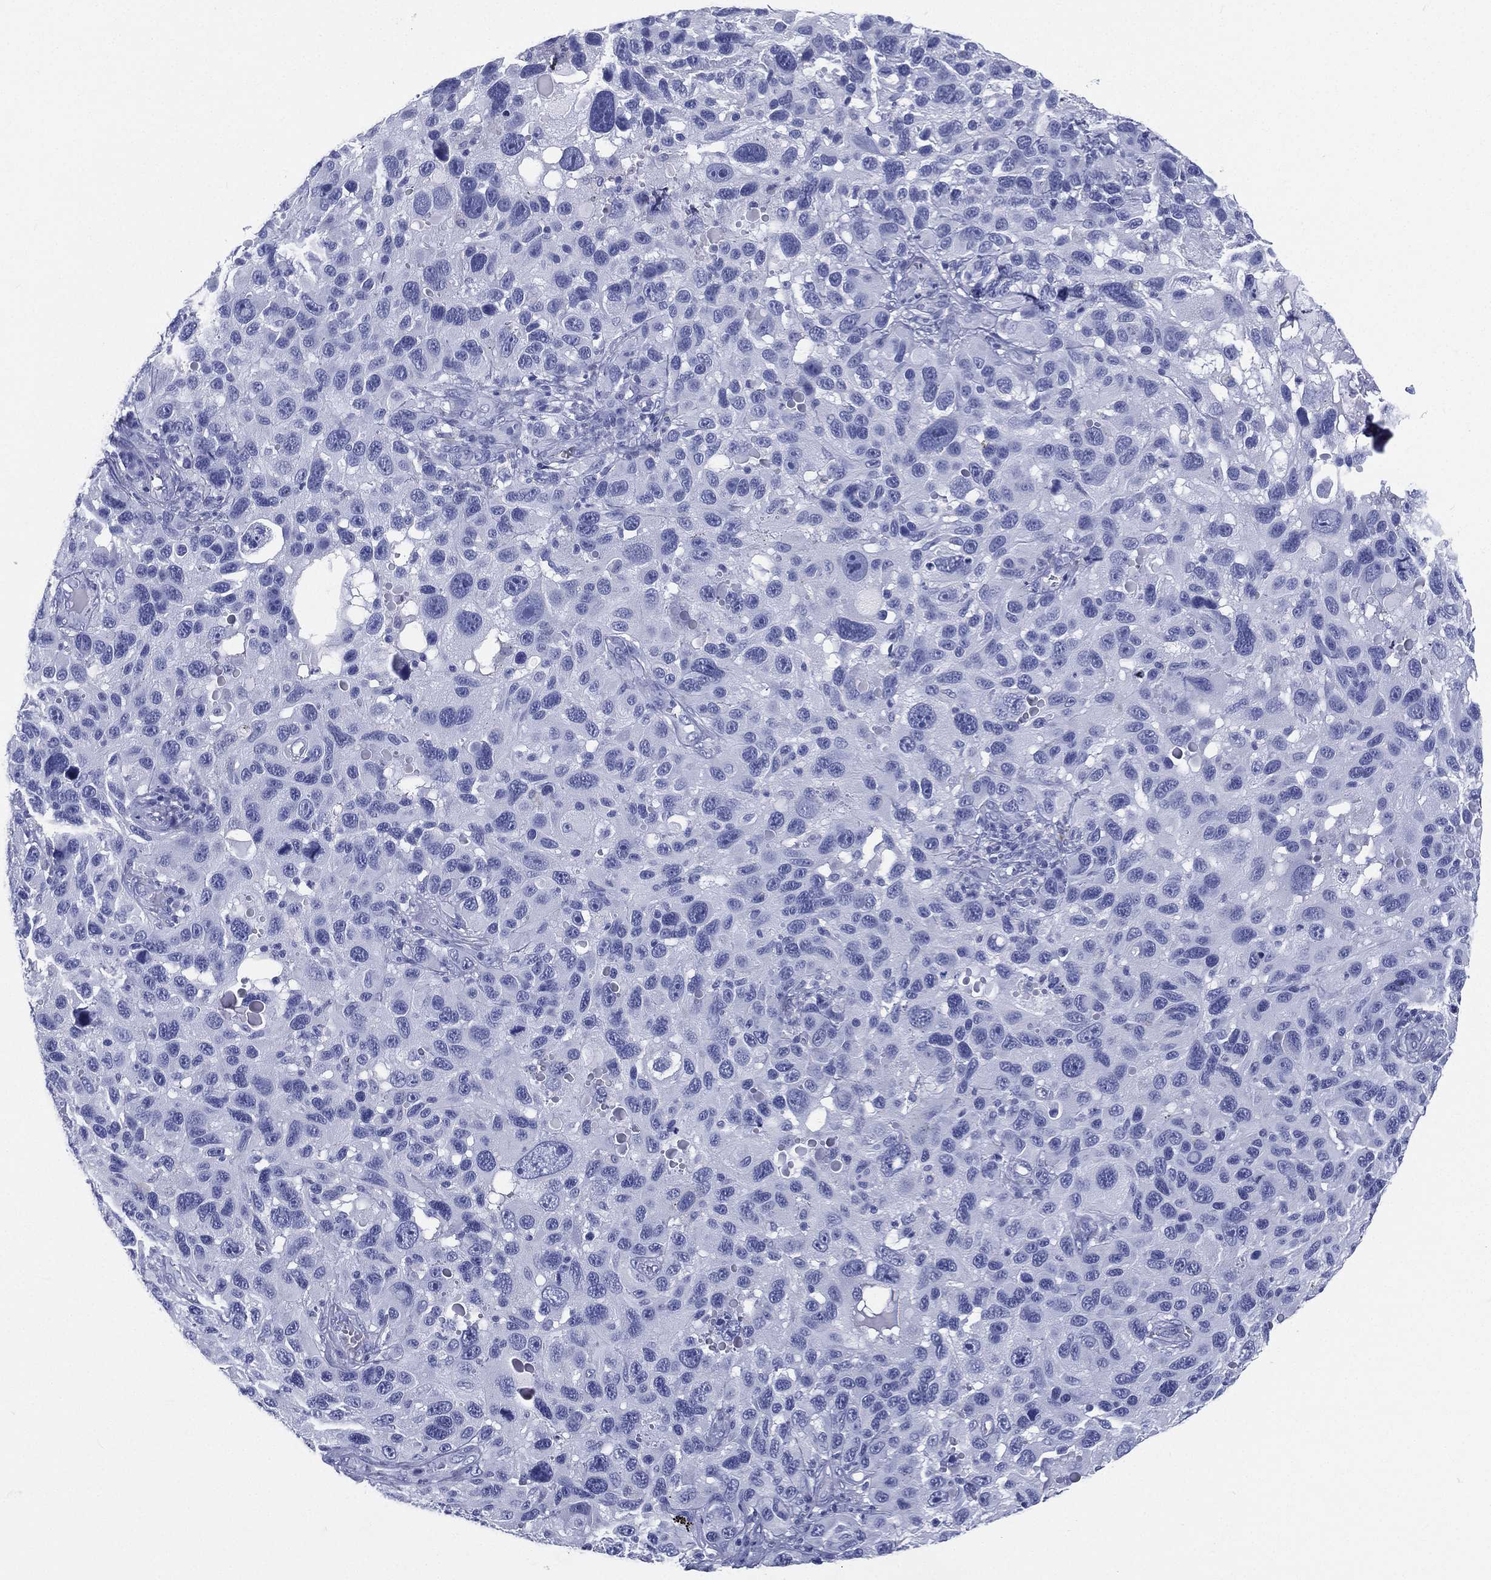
{"staining": {"intensity": "negative", "quantity": "none", "location": "none"}, "tissue": "melanoma", "cell_type": "Tumor cells", "image_type": "cancer", "snomed": [{"axis": "morphology", "description": "Malignant melanoma, NOS"}, {"axis": "topography", "description": "Skin"}], "caption": "Tumor cells show no significant protein positivity in malignant melanoma.", "gene": "RSPH4A", "patient": {"sex": "male", "age": 53}}